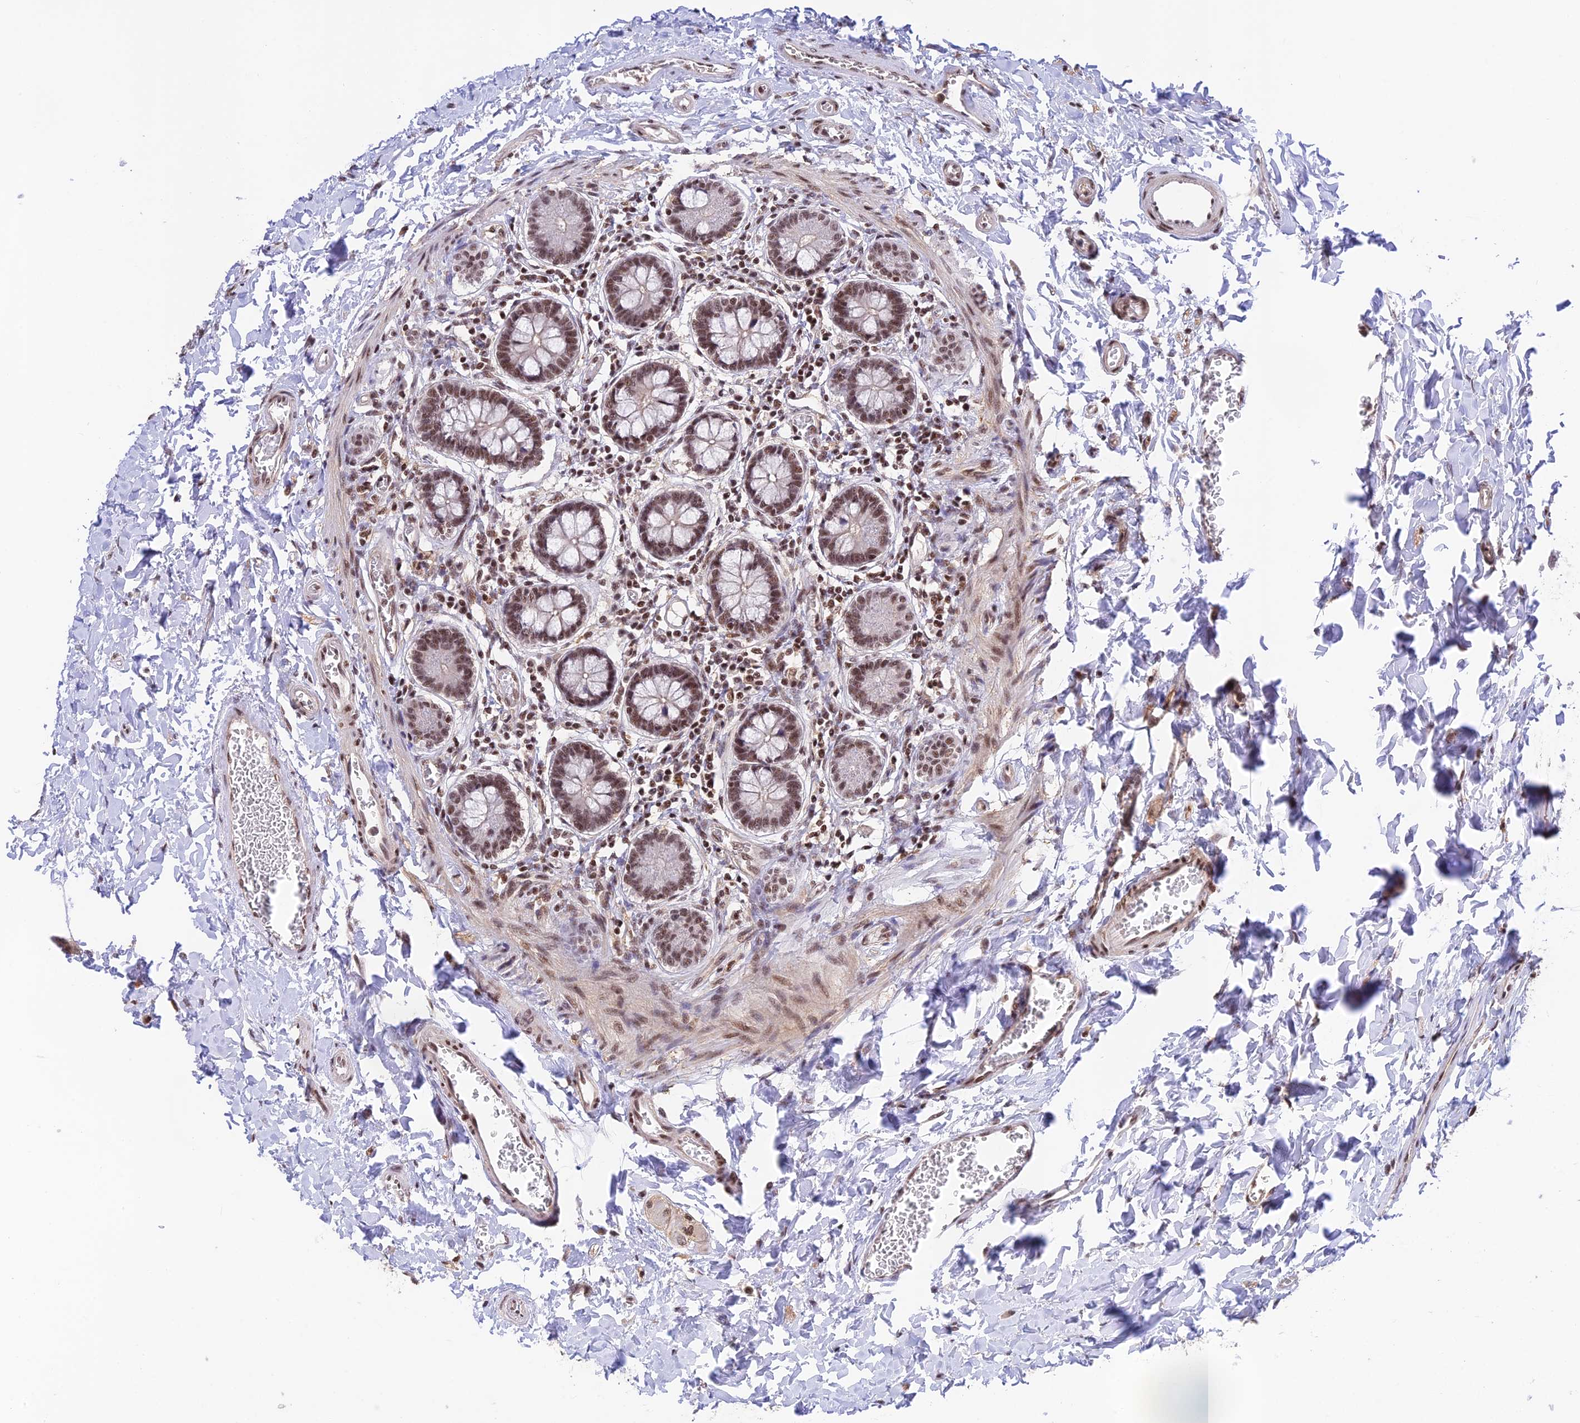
{"staining": {"intensity": "moderate", "quantity": ">75%", "location": "cytoplasmic/membranous,nuclear"}, "tissue": "small intestine", "cell_type": "Glandular cells", "image_type": "normal", "snomed": [{"axis": "morphology", "description": "Normal tissue, NOS"}, {"axis": "topography", "description": "Small intestine"}], "caption": "Immunohistochemical staining of normal small intestine shows medium levels of moderate cytoplasmic/membranous,nuclear positivity in about >75% of glandular cells. The protein is shown in brown color, while the nuclei are stained blue.", "gene": "THAP11", "patient": {"sex": "male", "age": 52}}